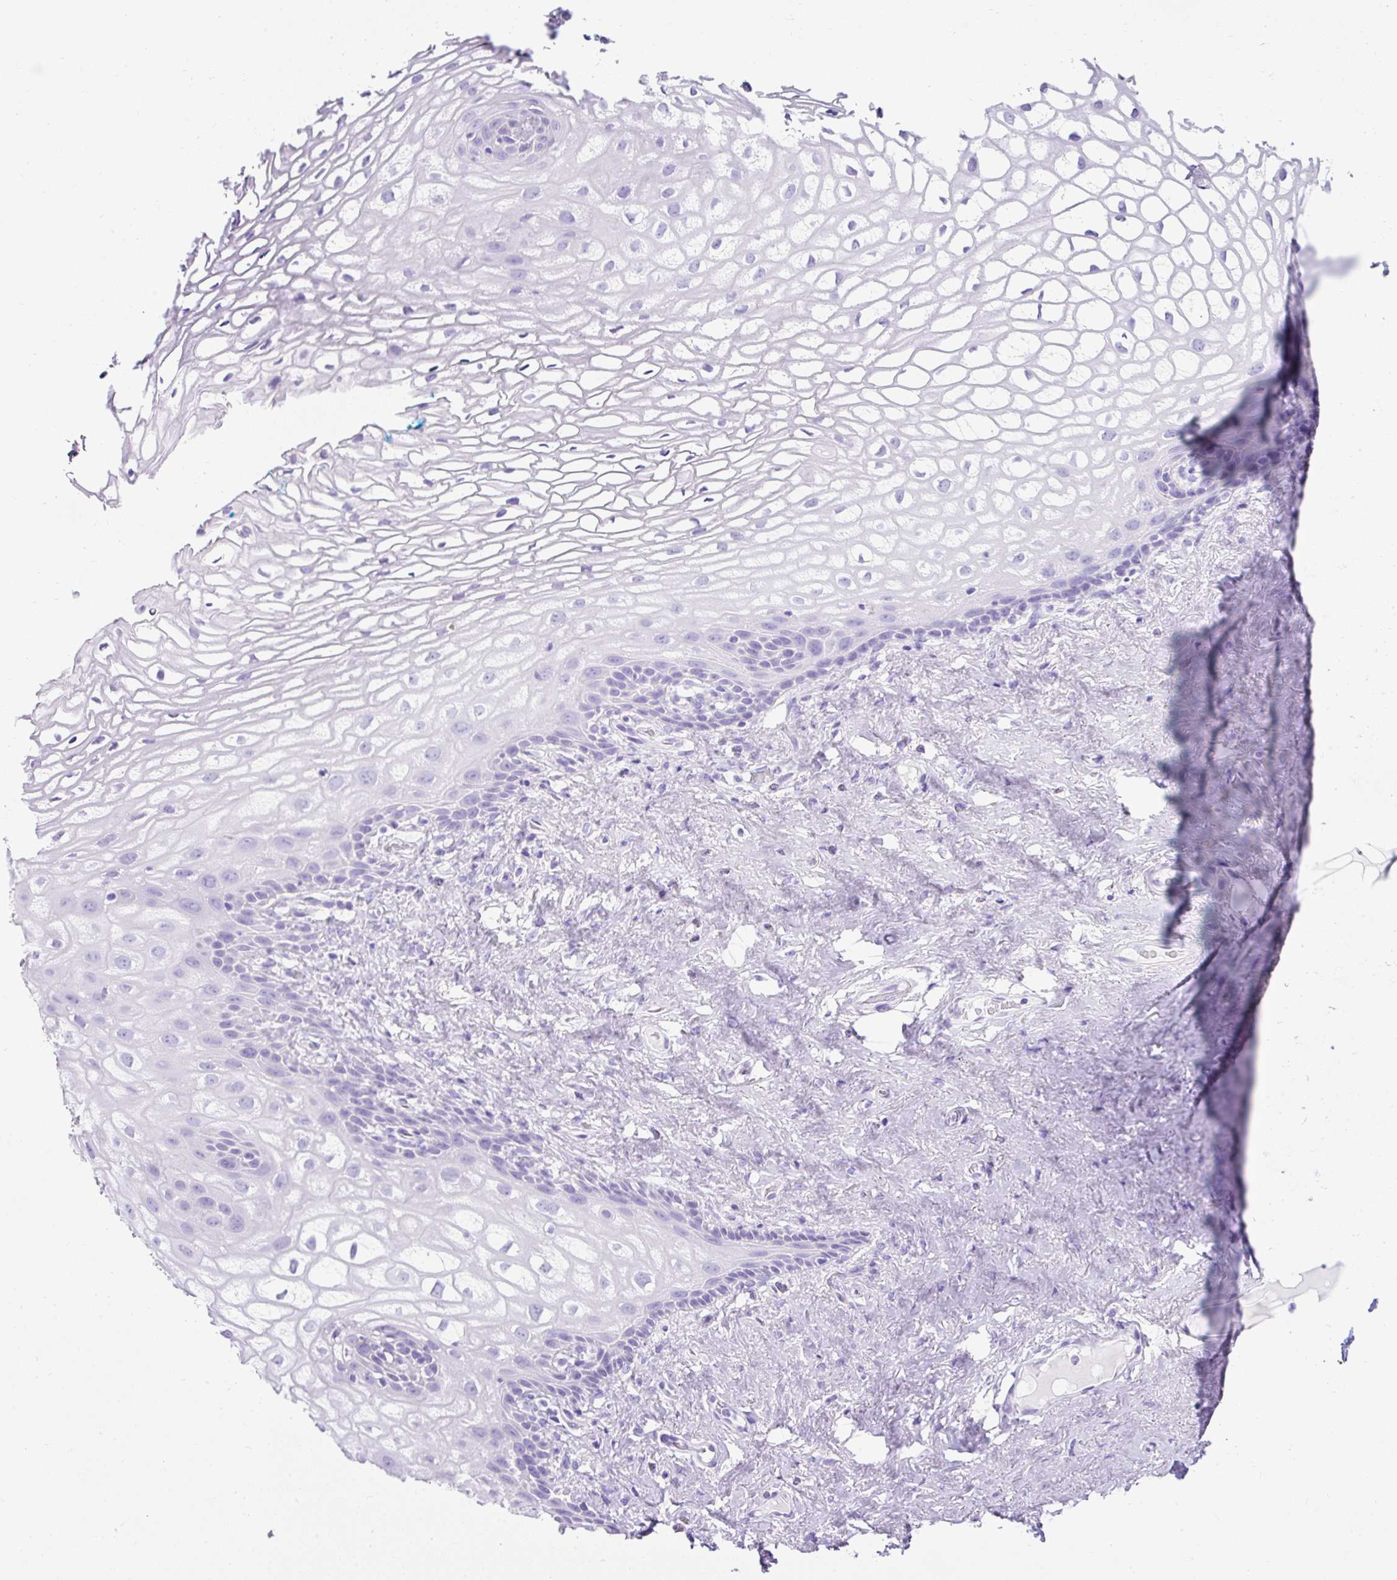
{"staining": {"intensity": "negative", "quantity": "none", "location": "none"}, "tissue": "vagina", "cell_type": "Squamous epithelial cells", "image_type": "normal", "snomed": [{"axis": "morphology", "description": "Normal tissue, NOS"}, {"axis": "morphology", "description": "Adenocarcinoma, NOS"}, {"axis": "topography", "description": "Rectum"}, {"axis": "topography", "description": "Vagina"}, {"axis": "topography", "description": "Peripheral nerve tissue"}], "caption": "There is no significant positivity in squamous epithelial cells of vagina. (Brightfield microscopy of DAB (3,3'-diaminobenzidine) immunohistochemistry (IHC) at high magnification).", "gene": "KRT12", "patient": {"sex": "female", "age": 71}}